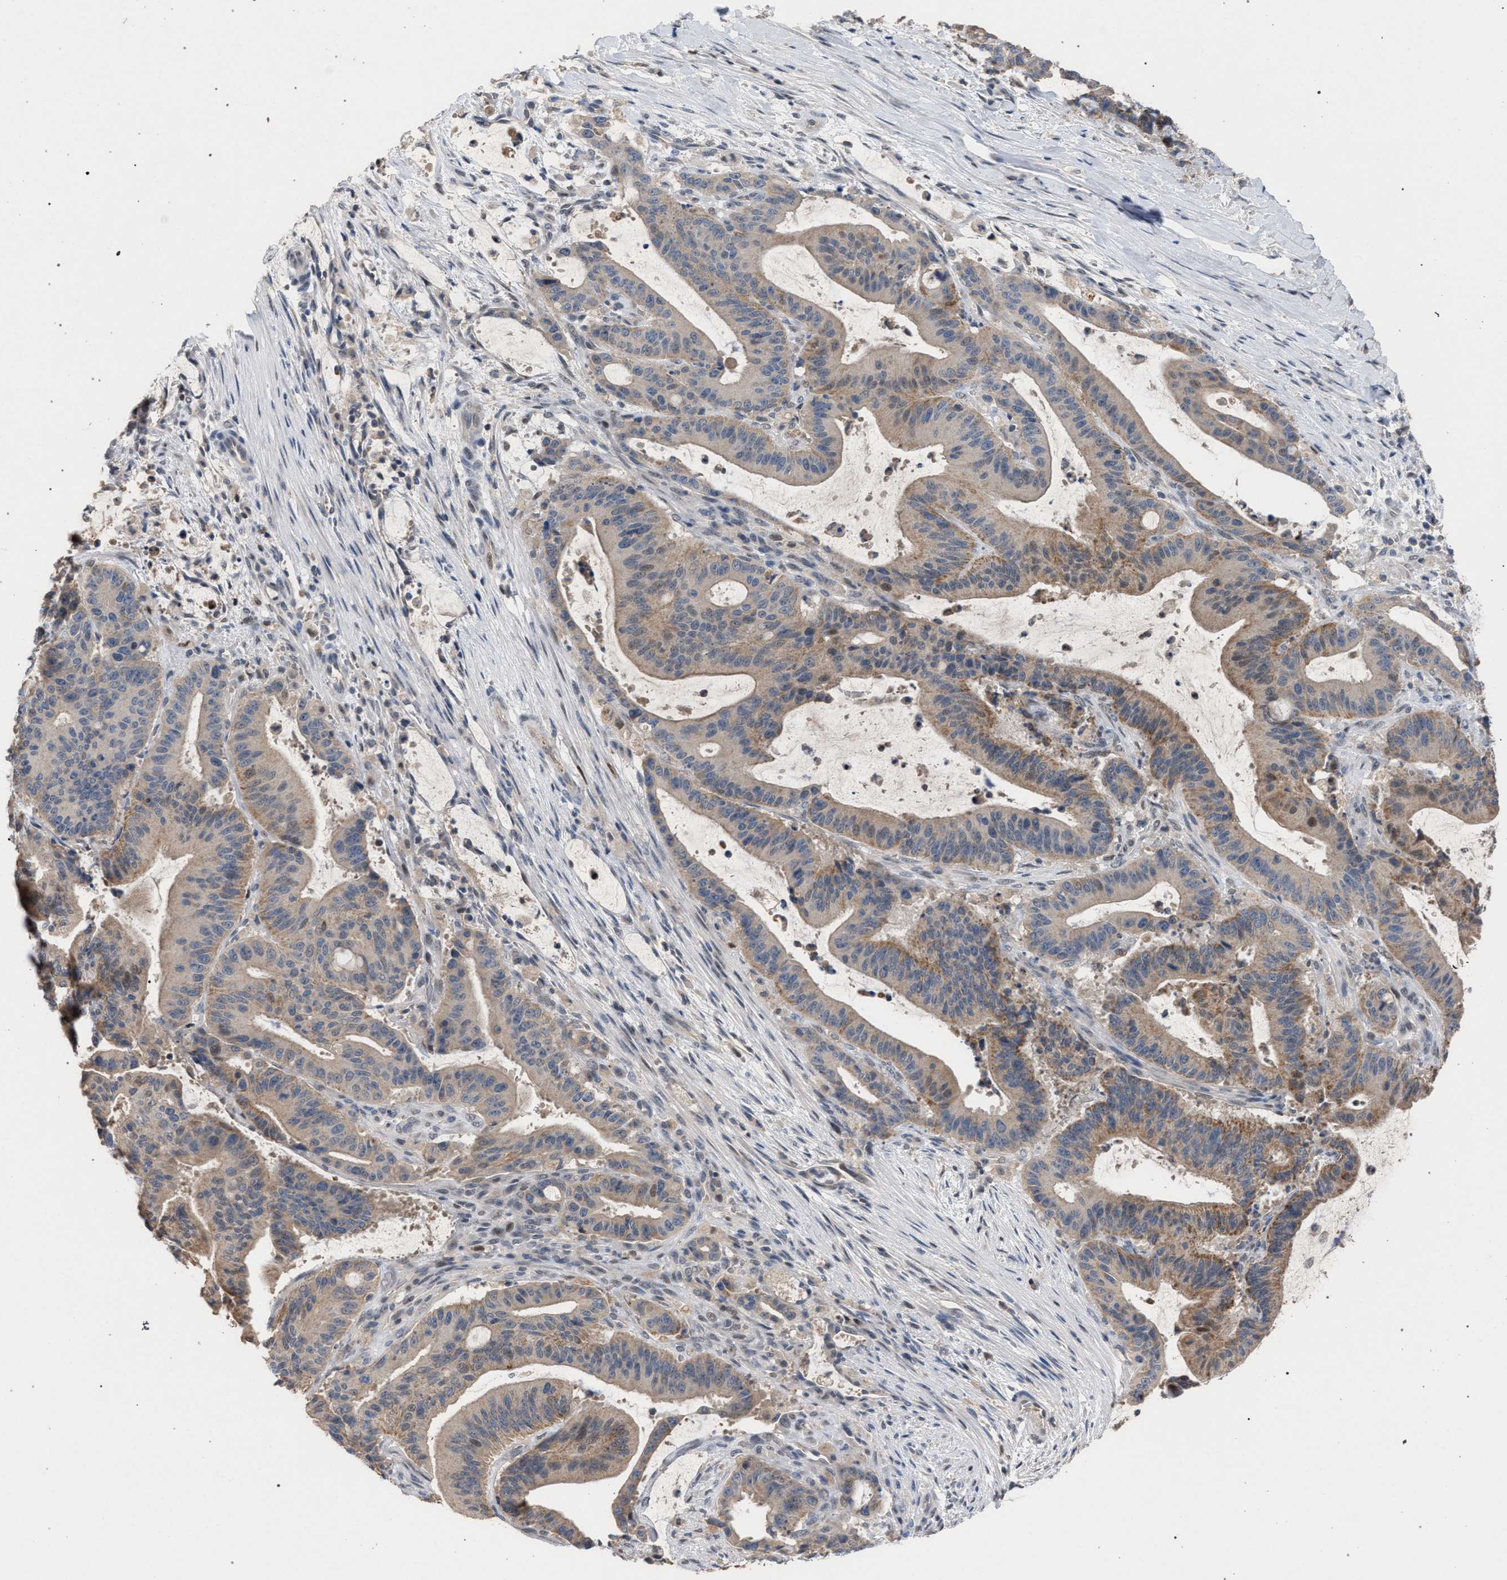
{"staining": {"intensity": "moderate", "quantity": "25%-75%", "location": "cytoplasmic/membranous"}, "tissue": "liver cancer", "cell_type": "Tumor cells", "image_type": "cancer", "snomed": [{"axis": "morphology", "description": "Normal tissue, NOS"}, {"axis": "morphology", "description": "Cholangiocarcinoma"}, {"axis": "topography", "description": "Liver"}, {"axis": "topography", "description": "Peripheral nerve tissue"}], "caption": "Immunohistochemical staining of human liver cancer reveals moderate cytoplasmic/membranous protein expression in approximately 25%-75% of tumor cells. Nuclei are stained in blue.", "gene": "TECPR1", "patient": {"sex": "female", "age": 73}}